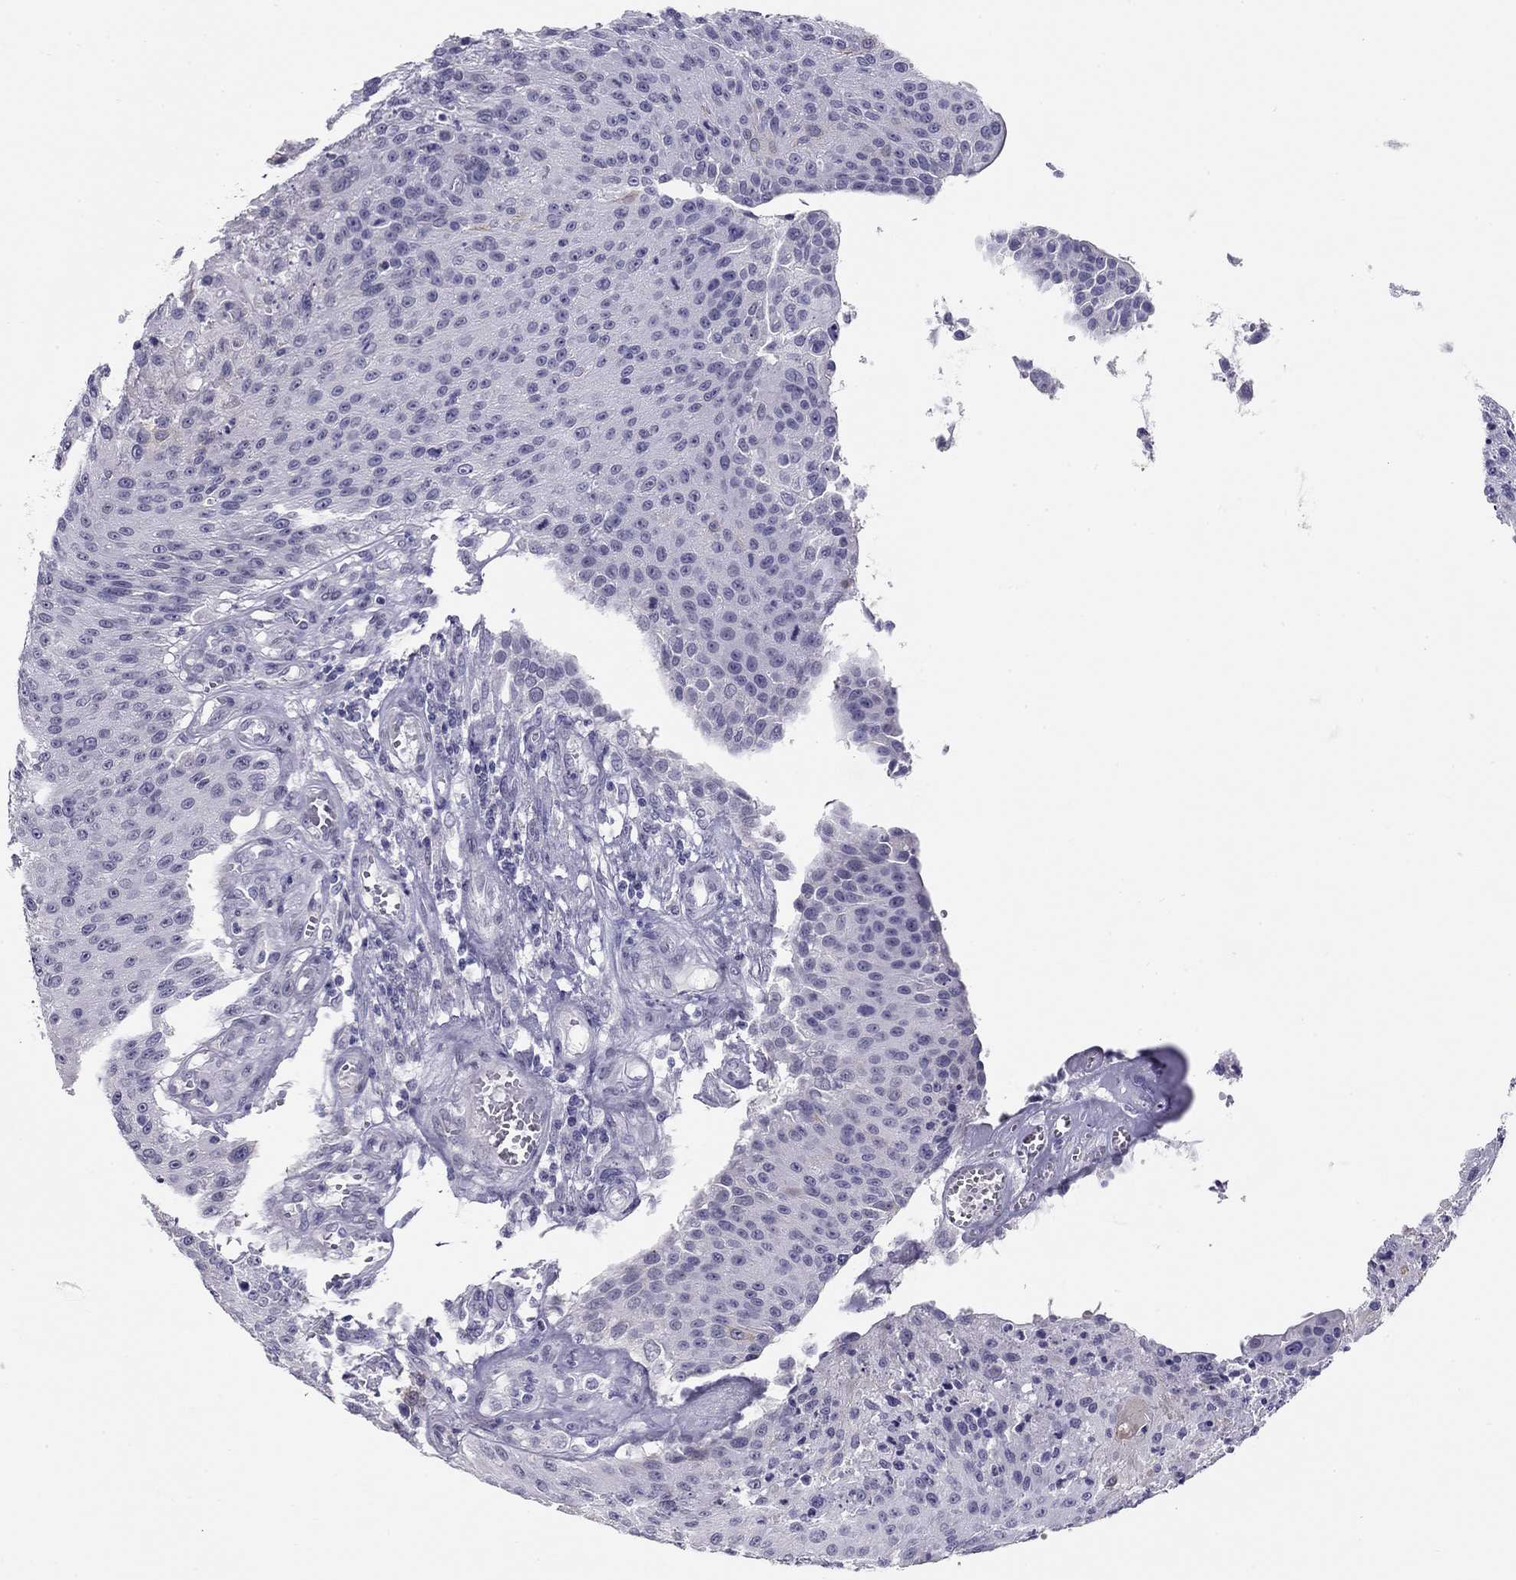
{"staining": {"intensity": "negative", "quantity": "none", "location": "none"}, "tissue": "urothelial cancer", "cell_type": "Tumor cells", "image_type": "cancer", "snomed": [{"axis": "morphology", "description": "Urothelial carcinoma, NOS"}, {"axis": "topography", "description": "Urinary bladder"}], "caption": "Immunohistochemistry (IHC) of urothelial cancer shows no positivity in tumor cells.", "gene": "KCNV2", "patient": {"sex": "male", "age": 55}}